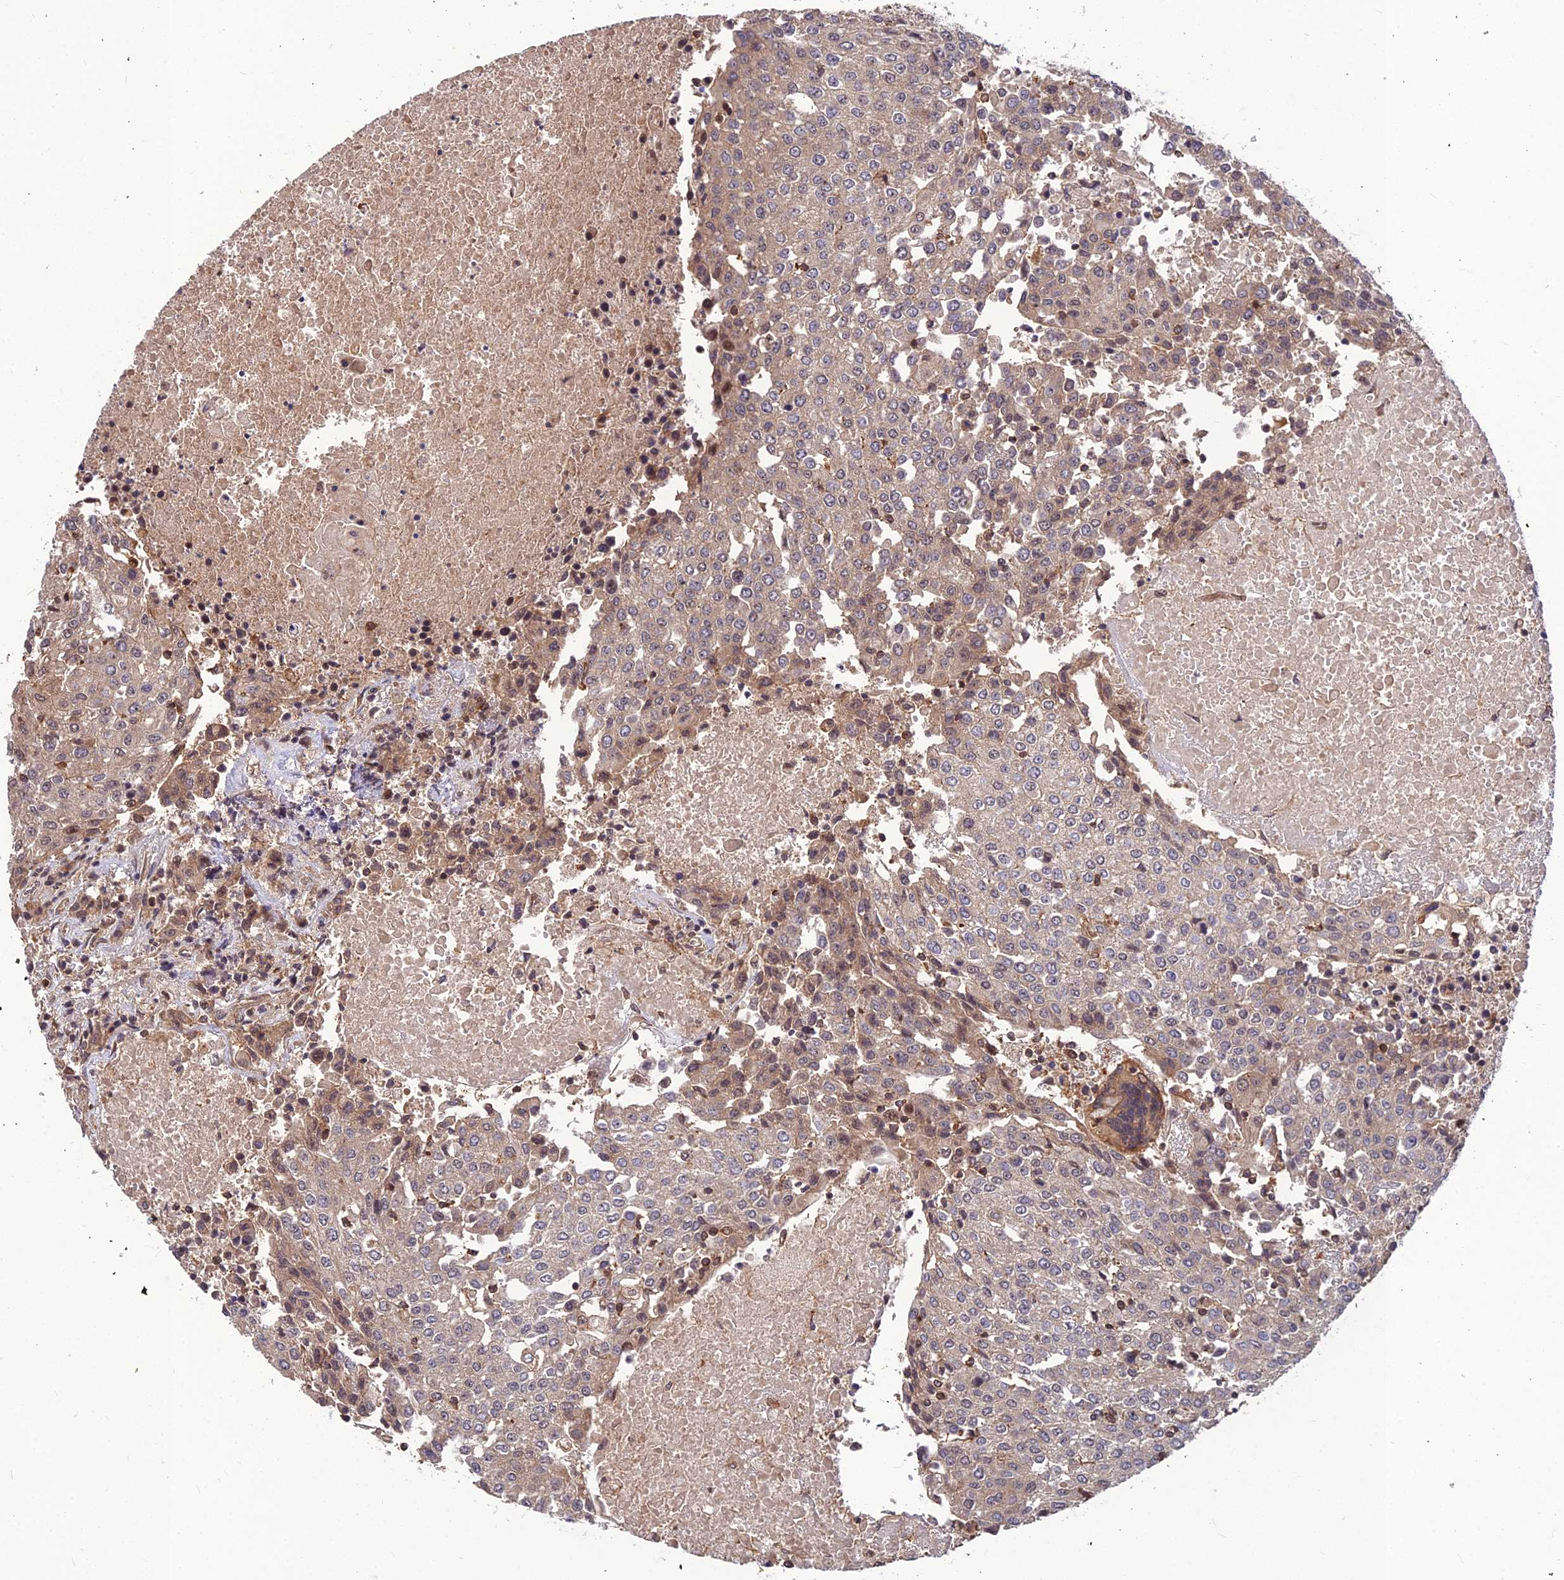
{"staining": {"intensity": "weak", "quantity": "25%-75%", "location": "cytoplasmic/membranous"}, "tissue": "urothelial cancer", "cell_type": "Tumor cells", "image_type": "cancer", "snomed": [{"axis": "morphology", "description": "Urothelial carcinoma, High grade"}, {"axis": "topography", "description": "Urinary bladder"}], "caption": "Urothelial cancer was stained to show a protein in brown. There is low levels of weak cytoplasmic/membranous staining in approximately 25%-75% of tumor cells. The staining is performed using DAB brown chromogen to label protein expression. The nuclei are counter-stained blue using hematoxylin.", "gene": "ZNF467", "patient": {"sex": "female", "age": 85}}